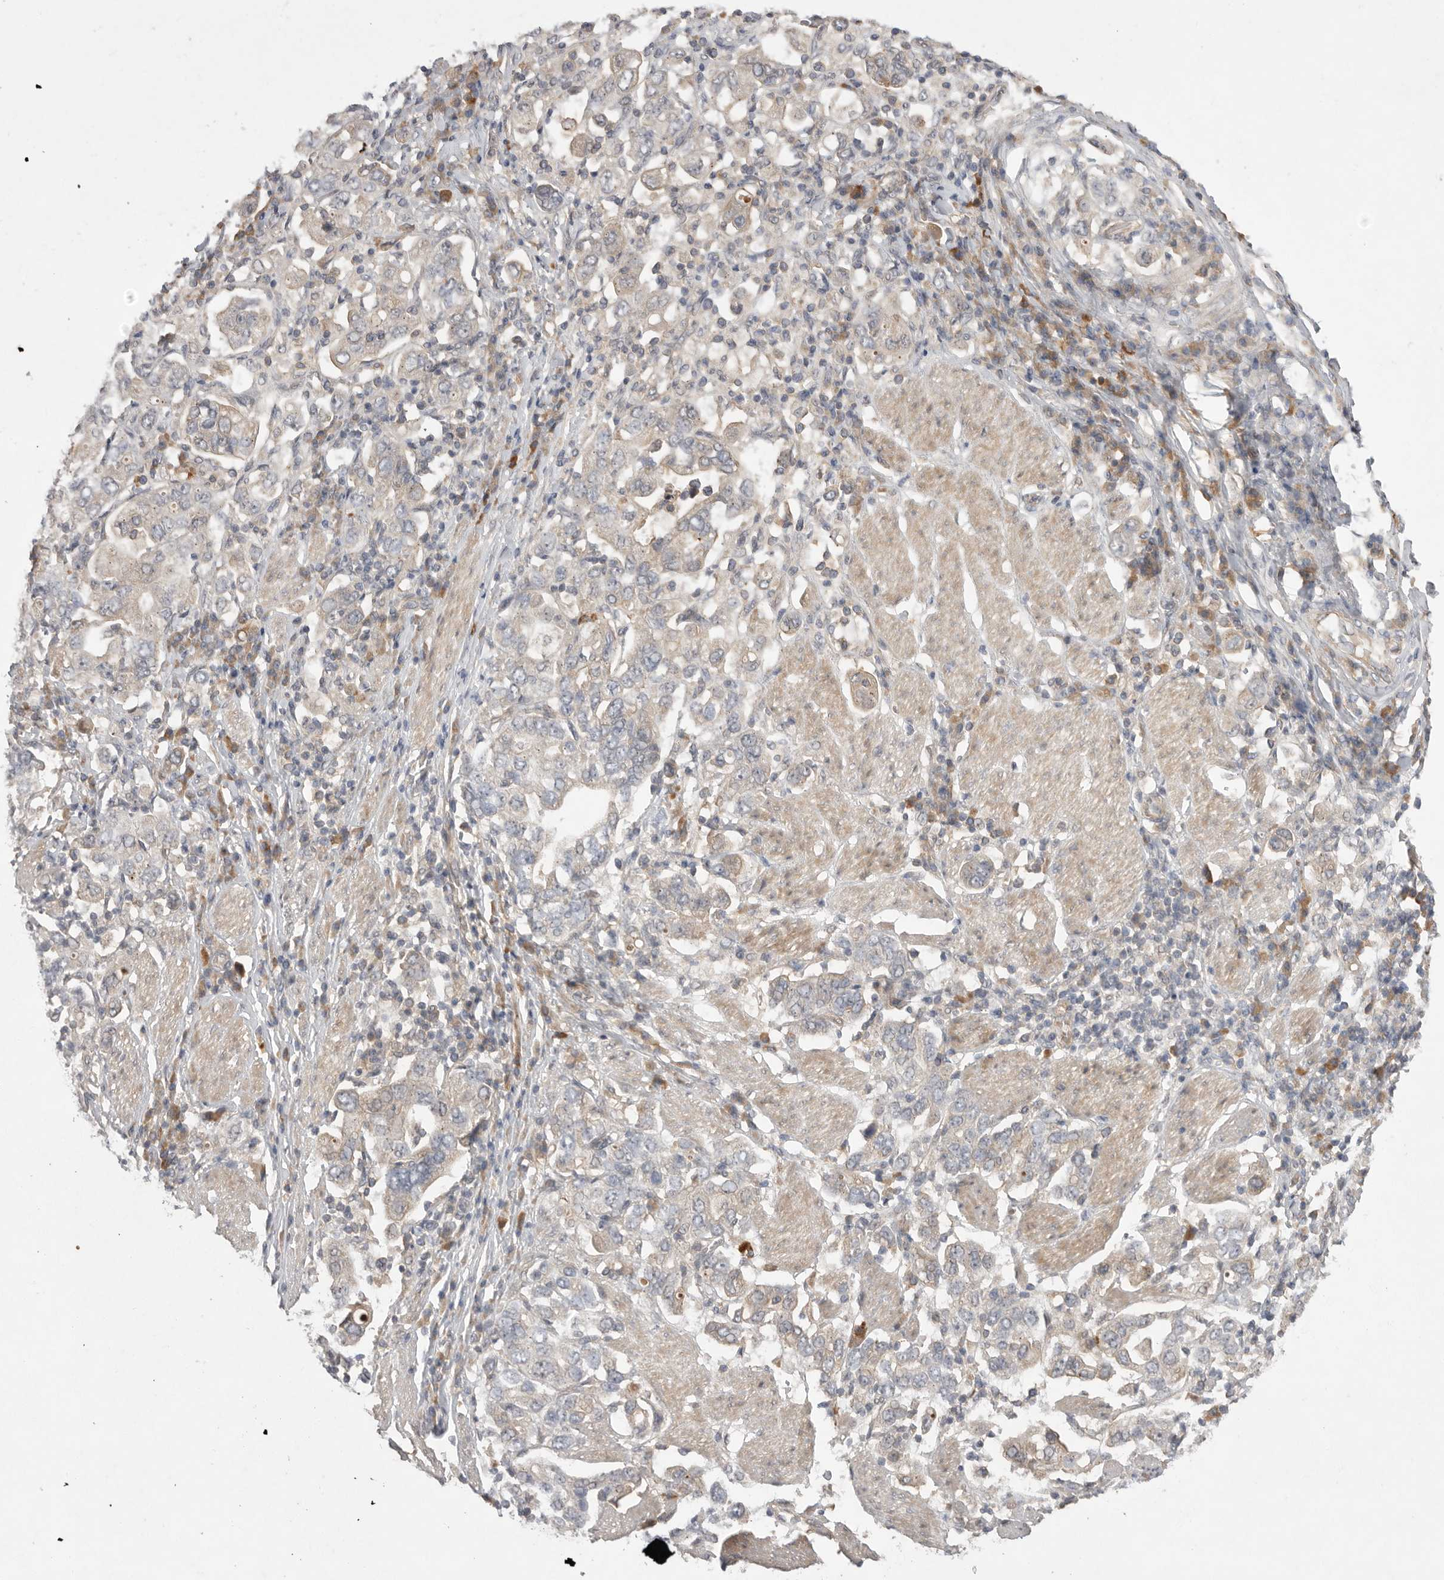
{"staining": {"intensity": "weak", "quantity": "<25%", "location": "cytoplasmic/membranous"}, "tissue": "stomach cancer", "cell_type": "Tumor cells", "image_type": "cancer", "snomed": [{"axis": "morphology", "description": "Adenocarcinoma, NOS"}, {"axis": "topography", "description": "Stomach, upper"}], "caption": "High power microscopy micrograph of an immunohistochemistry photomicrograph of adenocarcinoma (stomach), revealing no significant expression in tumor cells. Nuclei are stained in blue.", "gene": "NRCAM", "patient": {"sex": "male", "age": 62}}